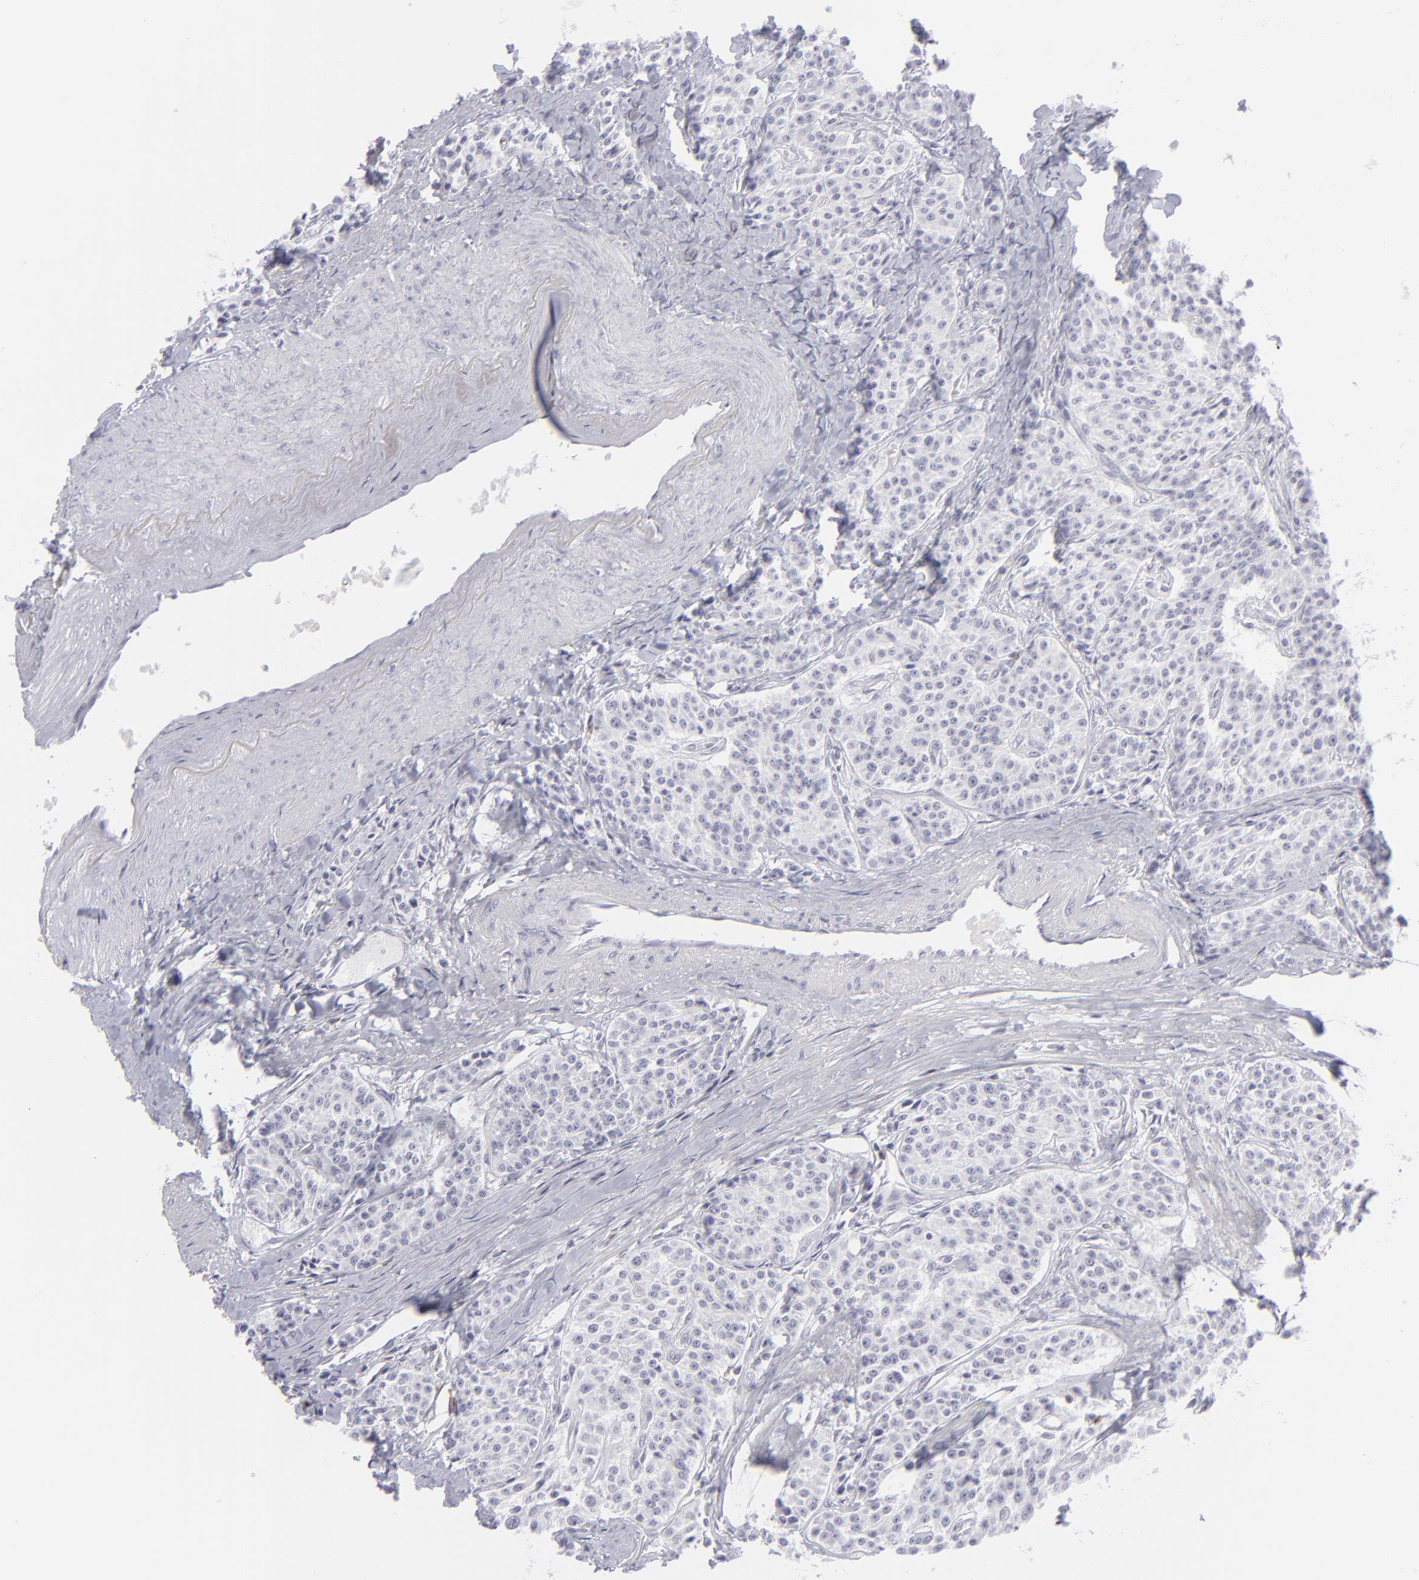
{"staining": {"intensity": "negative", "quantity": "none", "location": "none"}, "tissue": "carcinoid", "cell_type": "Tumor cells", "image_type": "cancer", "snomed": [{"axis": "morphology", "description": "Carcinoid, malignant, NOS"}, {"axis": "topography", "description": "Stomach"}], "caption": "High power microscopy photomicrograph of an immunohistochemistry histopathology image of malignant carcinoid, revealing no significant expression in tumor cells. (DAB immunohistochemistry (IHC), high magnification).", "gene": "CD7", "patient": {"sex": "female", "age": 76}}